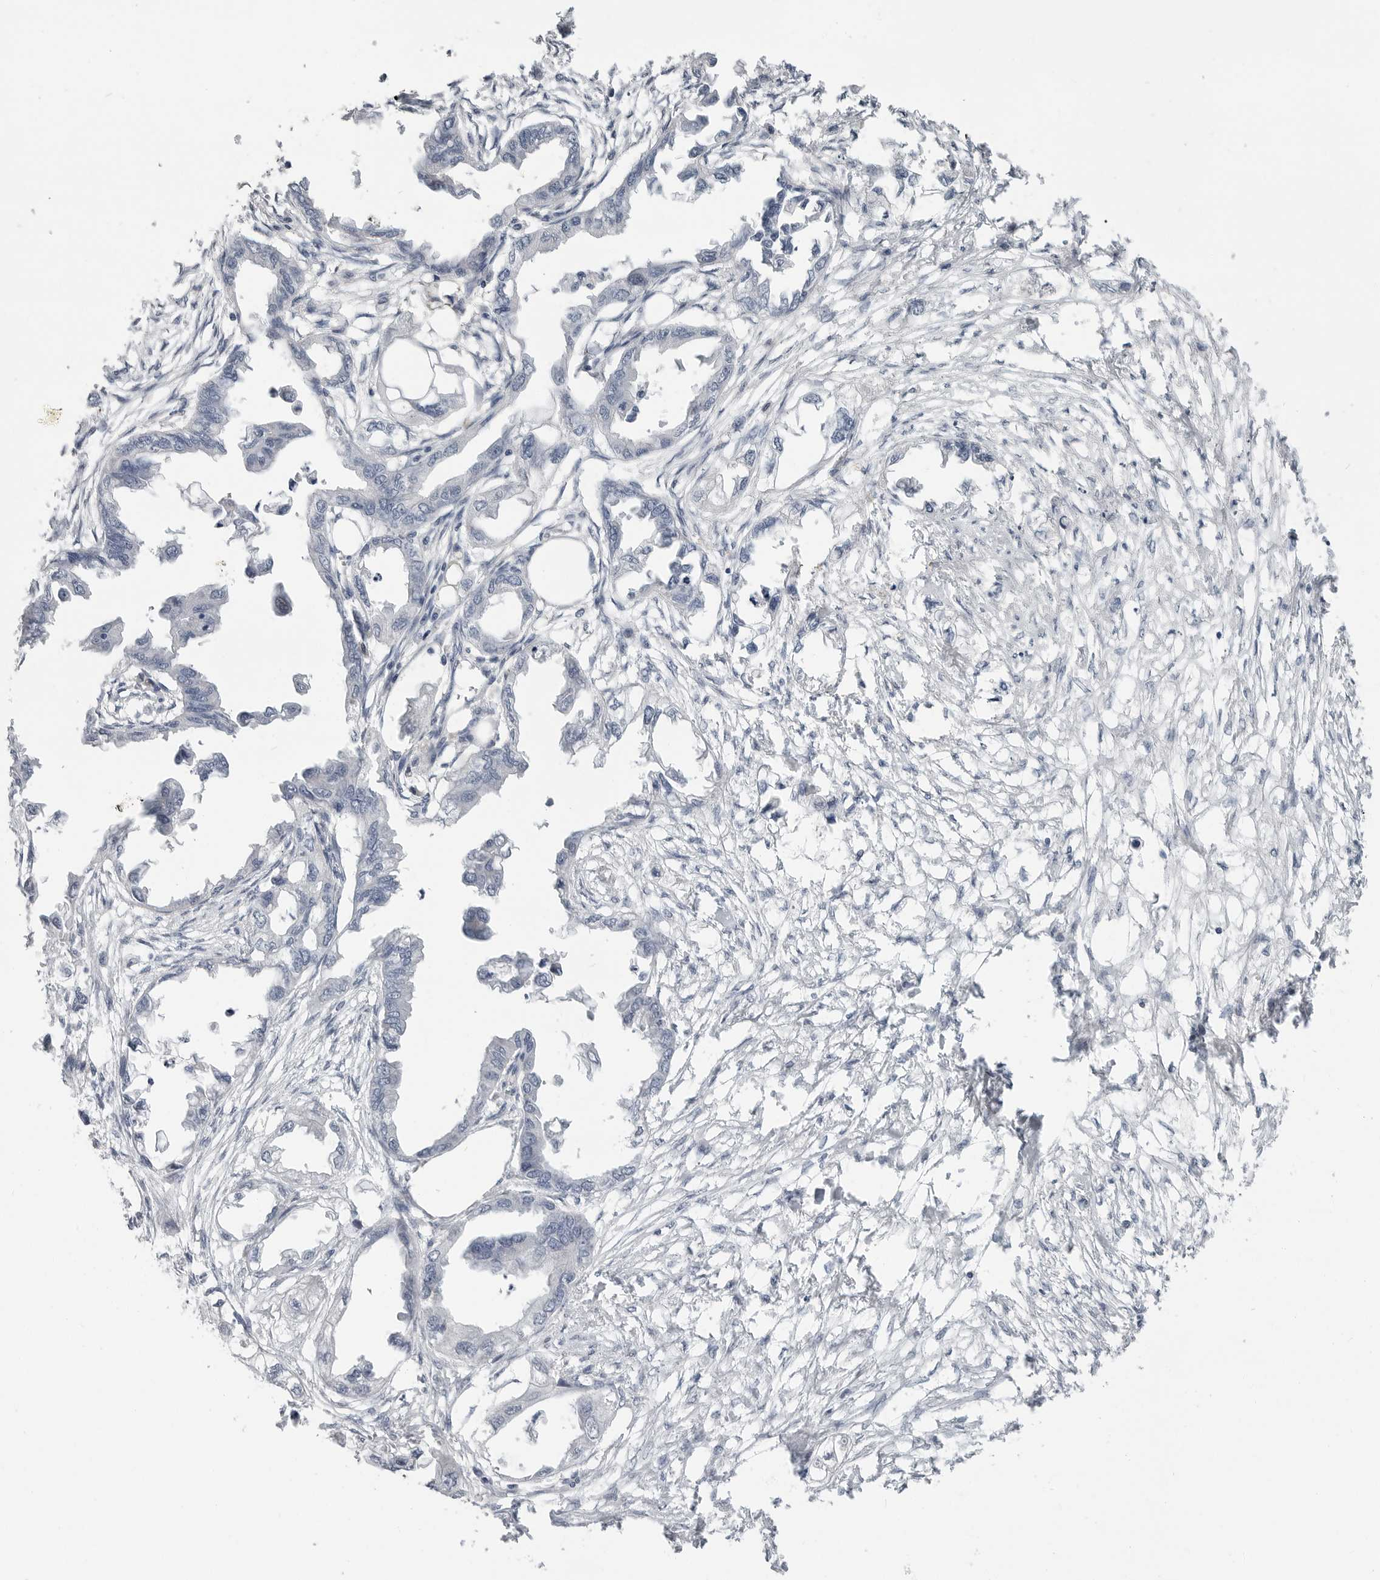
{"staining": {"intensity": "negative", "quantity": "none", "location": "none"}, "tissue": "endometrial cancer", "cell_type": "Tumor cells", "image_type": "cancer", "snomed": [{"axis": "morphology", "description": "Adenocarcinoma, NOS"}, {"axis": "morphology", "description": "Adenocarcinoma, metastatic, NOS"}, {"axis": "topography", "description": "Adipose tissue"}, {"axis": "topography", "description": "Endometrium"}], "caption": "DAB (3,3'-diaminobenzidine) immunohistochemical staining of endometrial cancer demonstrates no significant expression in tumor cells. (DAB immunohistochemistry (IHC), high magnification).", "gene": "PLN", "patient": {"sex": "female", "age": 67}}